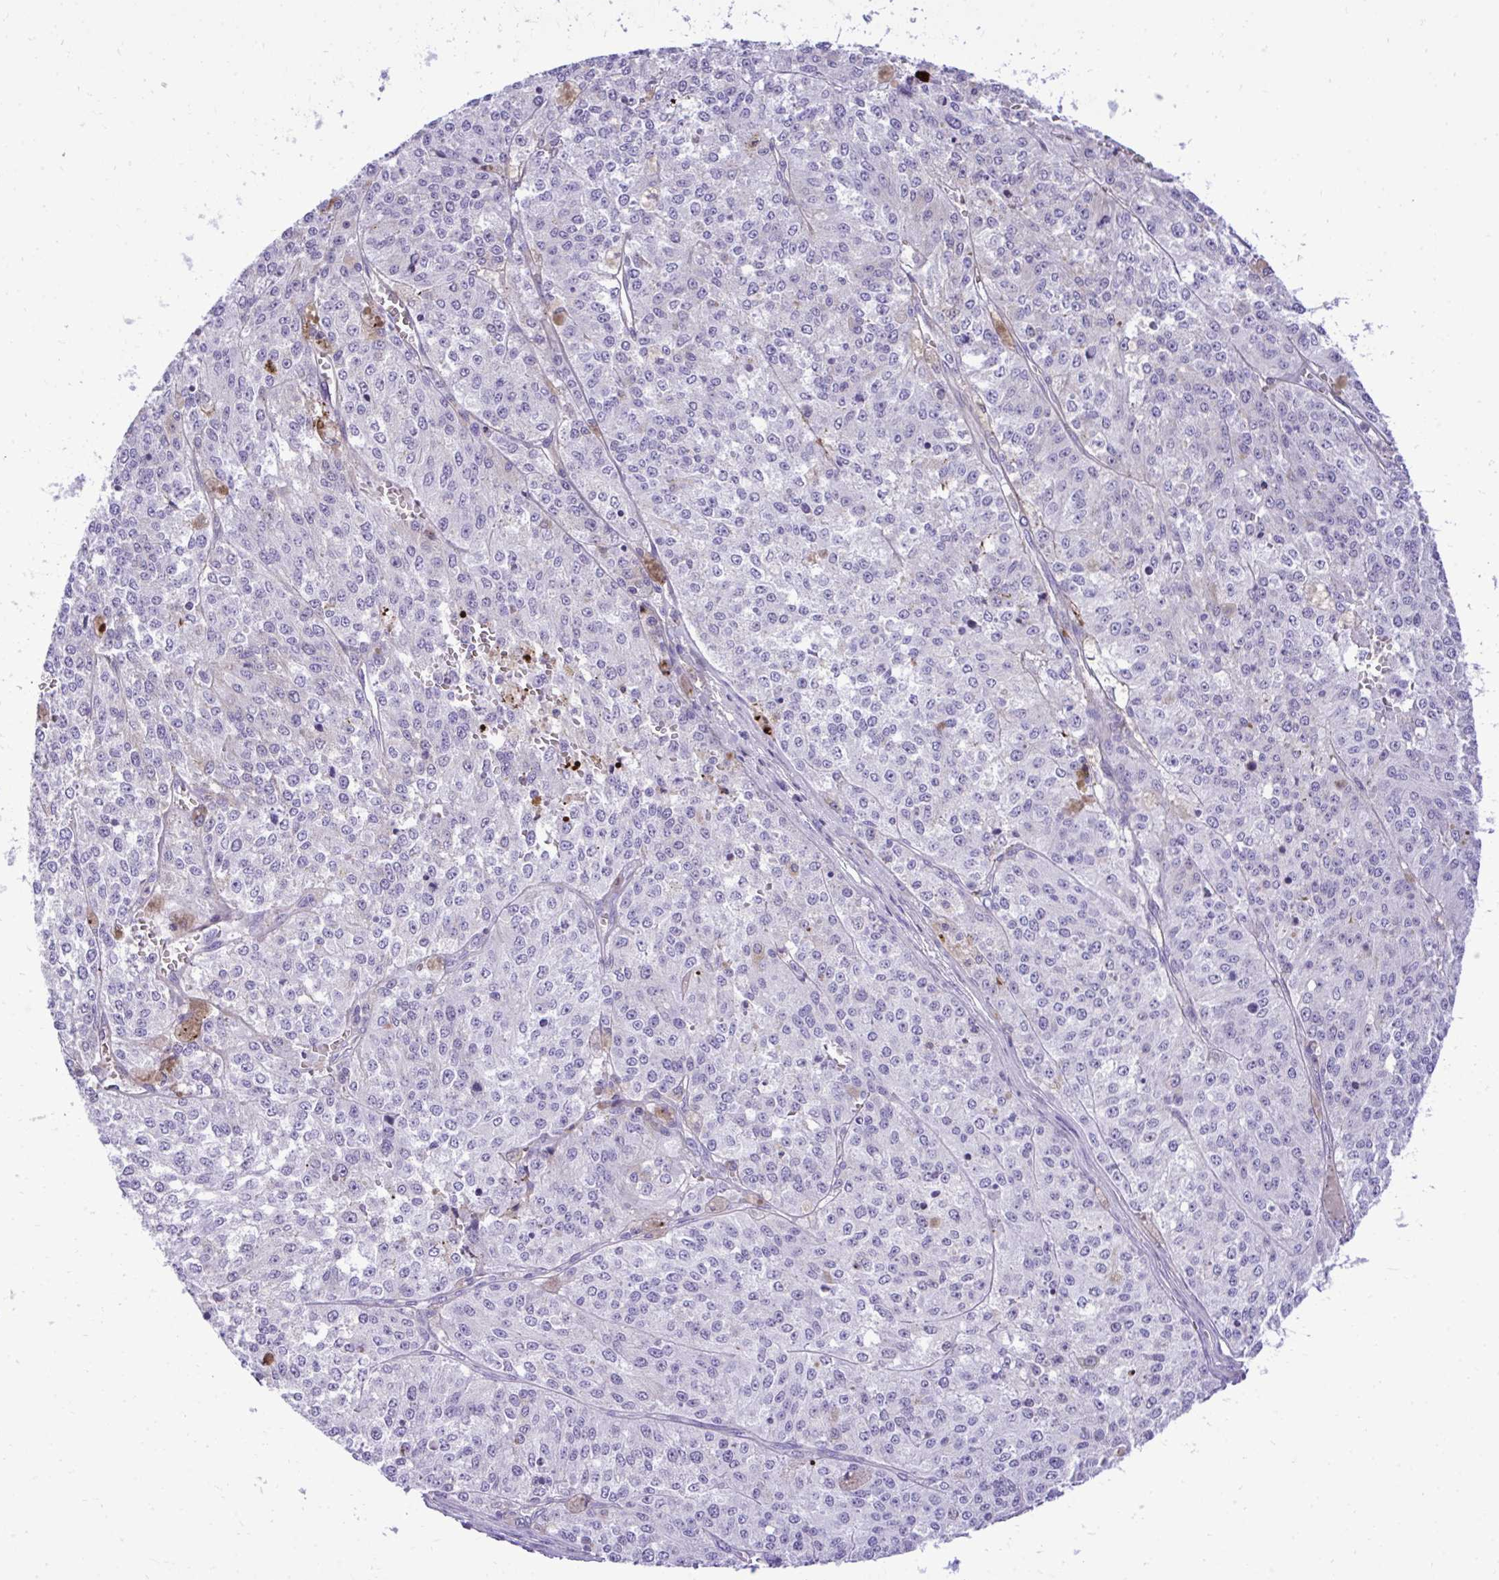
{"staining": {"intensity": "negative", "quantity": "none", "location": "none"}, "tissue": "melanoma", "cell_type": "Tumor cells", "image_type": "cancer", "snomed": [{"axis": "morphology", "description": "Malignant melanoma, Metastatic site"}, {"axis": "topography", "description": "Lymph node"}], "caption": "Immunohistochemistry of malignant melanoma (metastatic site) exhibits no staining in tumor cells.", "gene": "HRG", "patient": {"sex": "female", "age": 64}}